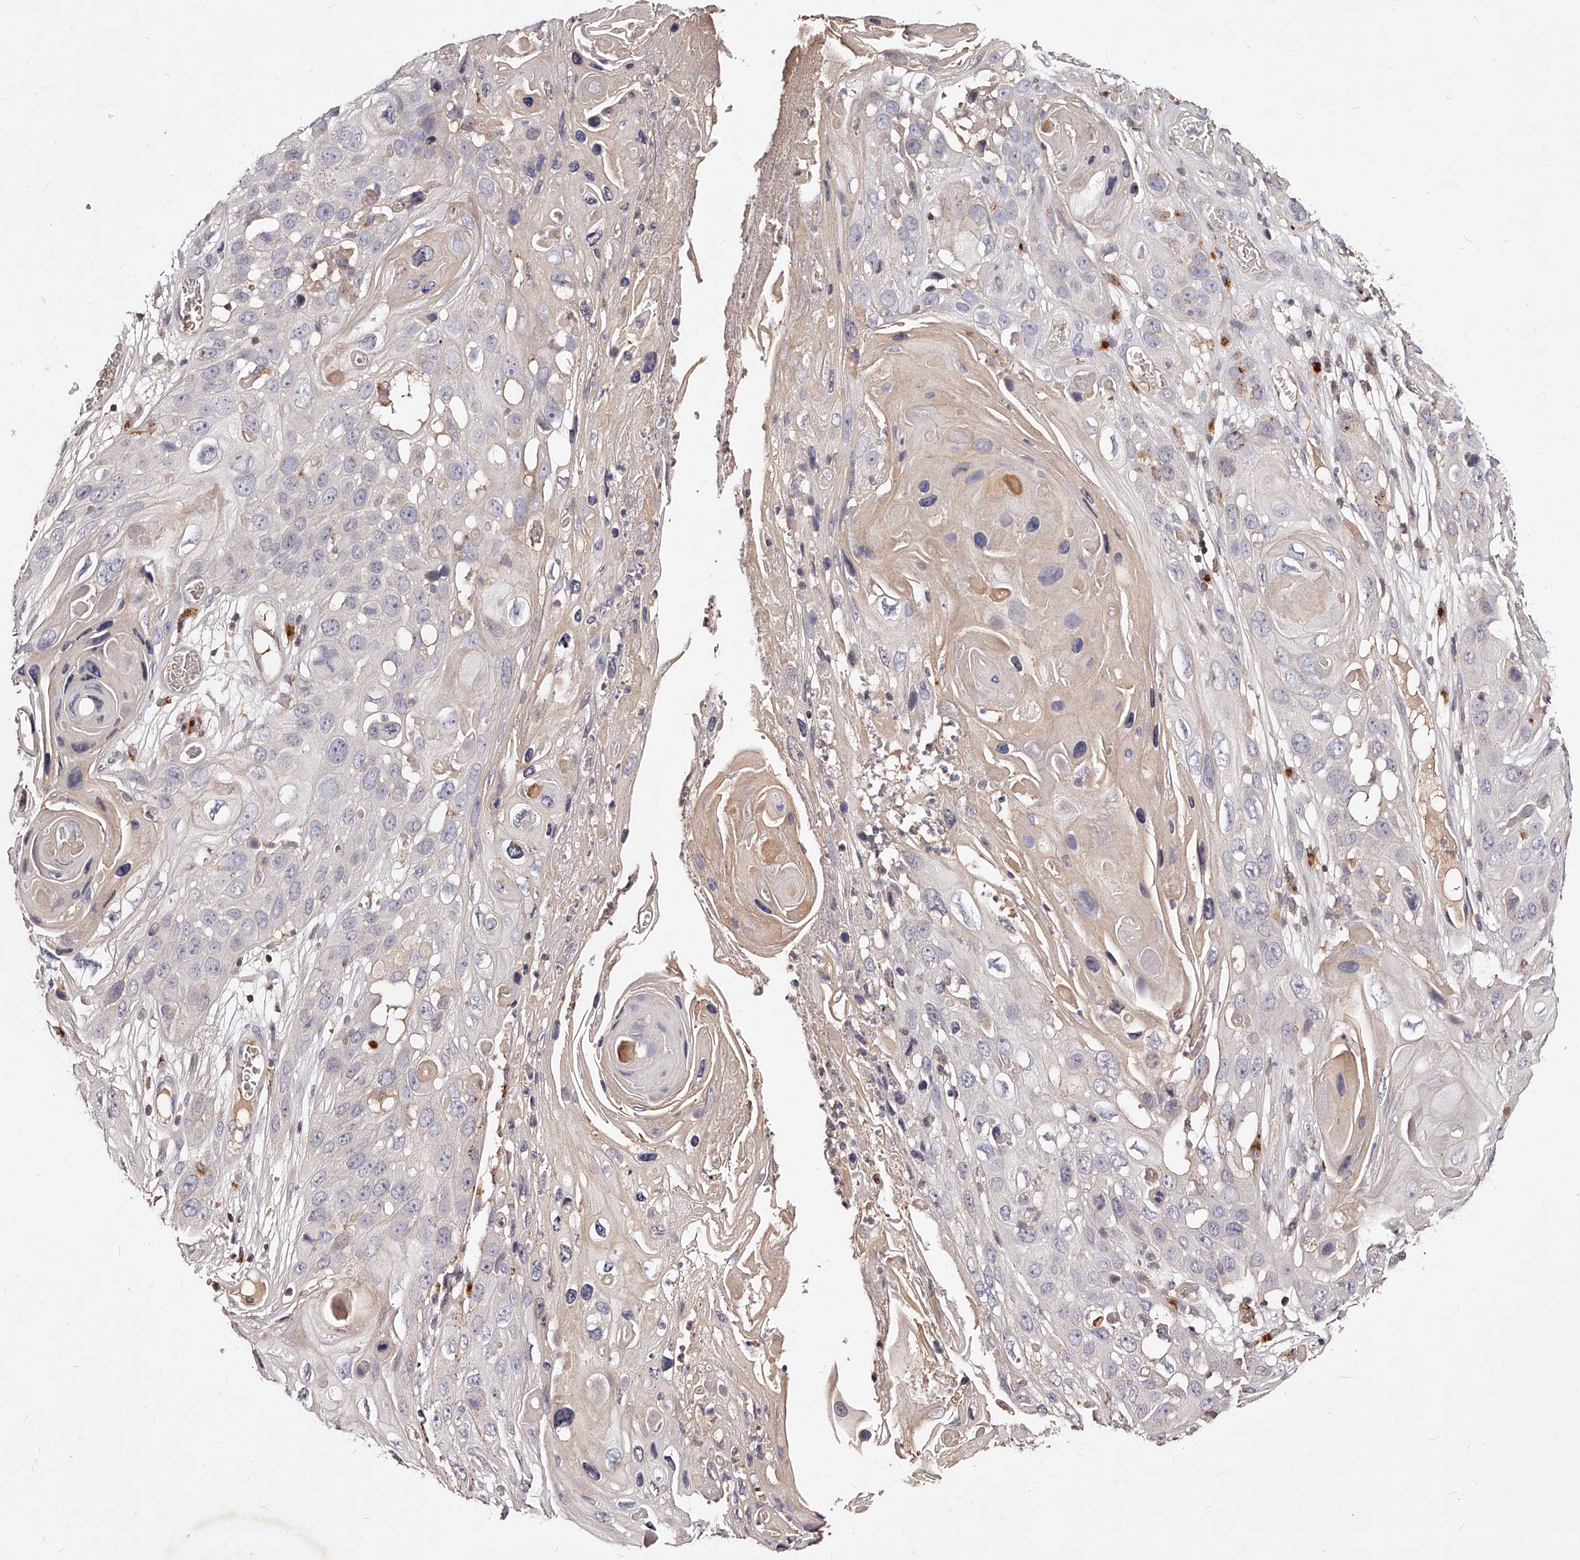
{"staining": {"intensity": "negative", "quantity": "none", "location": "none"}, "tissue": "skin cancer", "cell_type": "Tumor cells", "image_type": "cancer", "snomed": [{"axis": "morphology", "description": "Squamous cell carcinoma, NOS"}, {"axis": "topography", "description": "Skin"}], "caption": "IHC photomicrograph of human skin squamous cell carcinoma stained for a protein (brown), which displays no expression in tumor cells. (Immunohistochemistry, brightfield microscopy, high magnification).", "gene": "PHACTR1", "patient": {"sex": "male", "age": 55}}